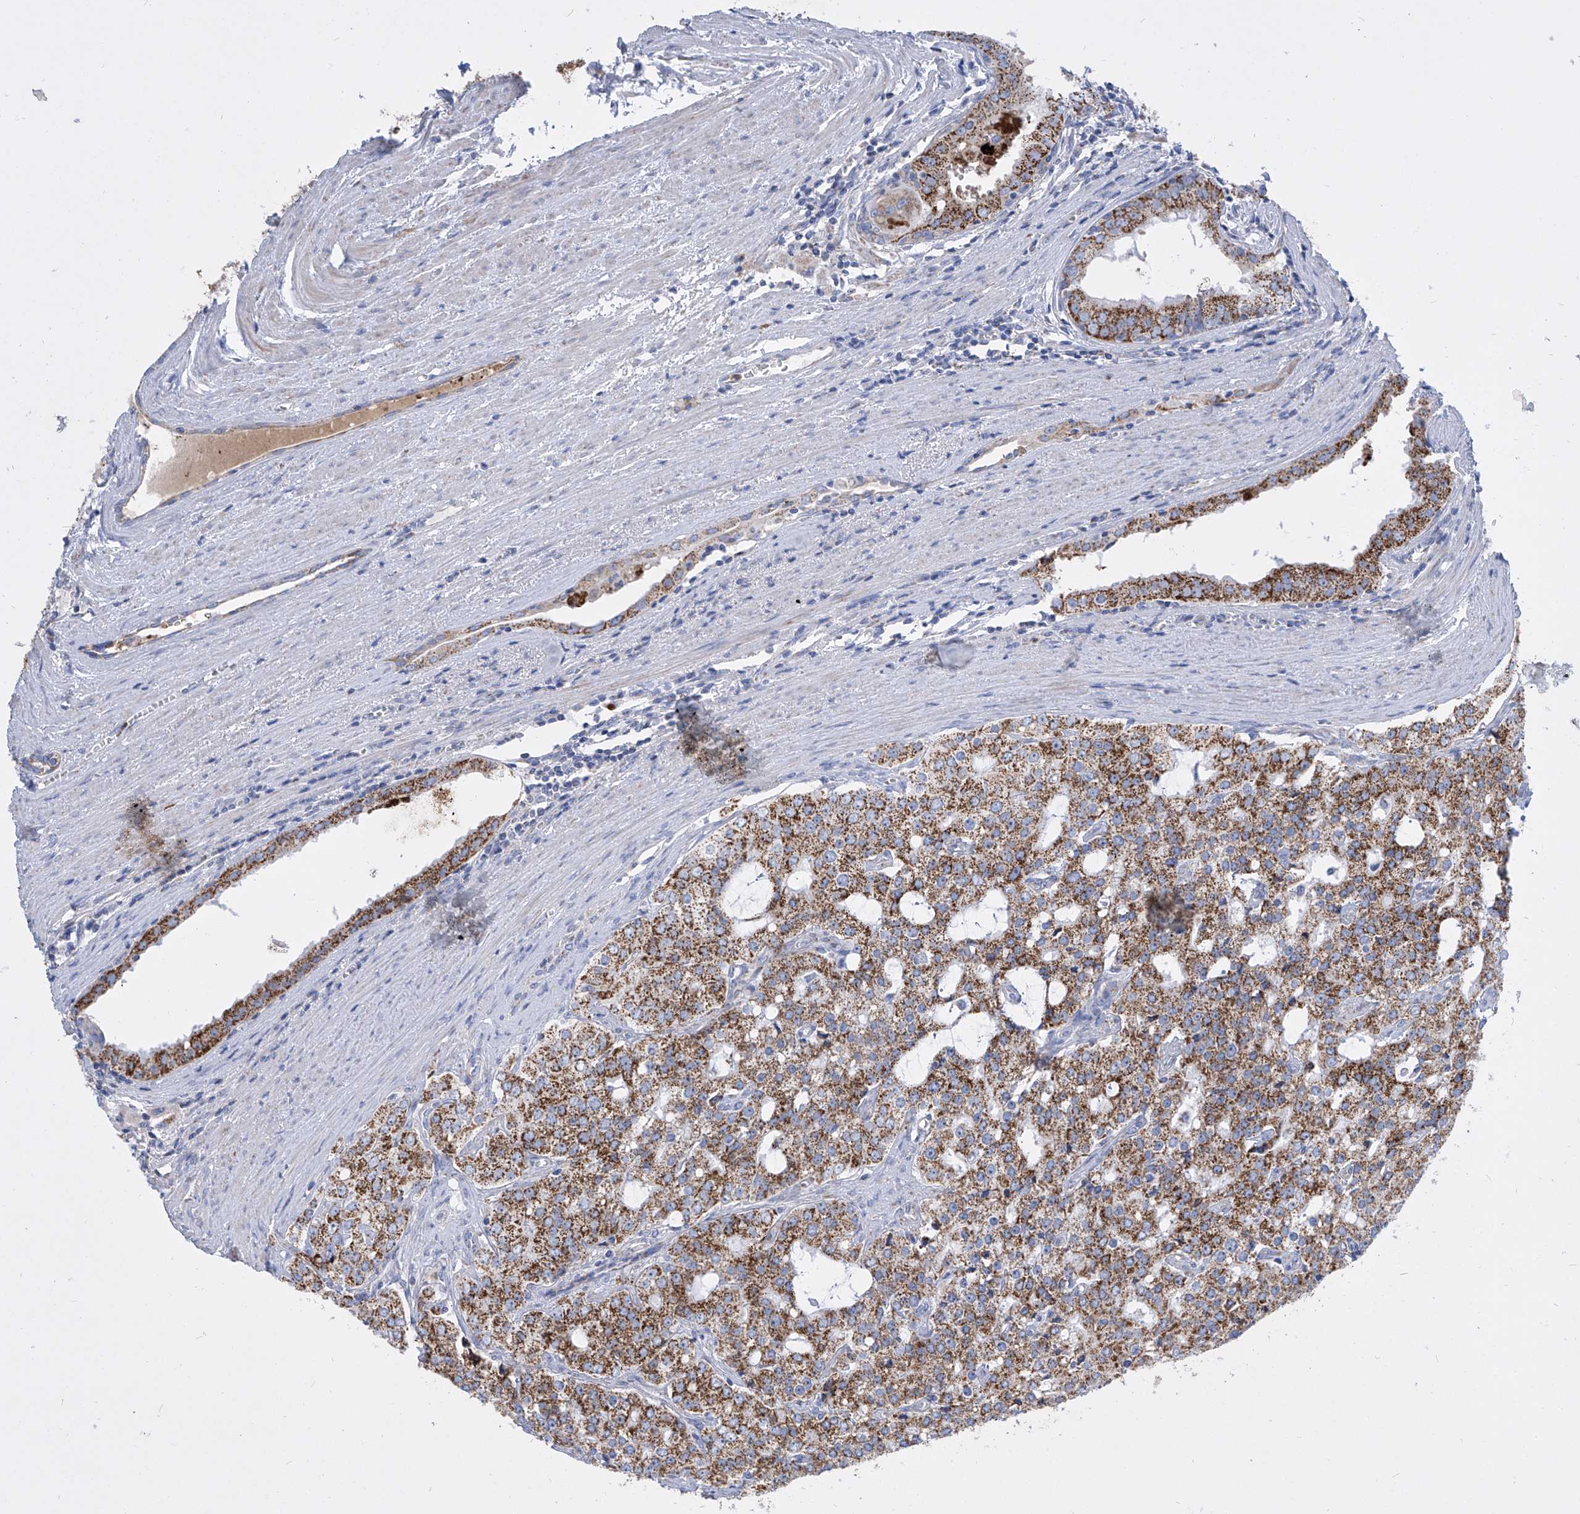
{"staining": {"intensity": "strong", "quantity": ">75%", "location": "cytoplasmic/membranous"}, "tissue": "prostate cancer", "cell_type": "Tumor cells", "image_type": "cancer", "snomed": [{"axis": "morphology", "description": "Adenocarcinoma, High grade"}, {"axis": "topography", "description": "Prostate"}], "caption": "Adenocarcinoma (high-grade) (prostate) tissue reveals strong cytoplasmic/membranous expression in approximately >75% of tumor cells, visualized by immunohistochemistry. Using DAB (3,3'-diaminobenzidine) (brown) and hematoxylin (blue) stains, captured at high magnification using brightfield microscopy.", "gene": "COQ3", "patient": {"sex": "male", "age": 68}}